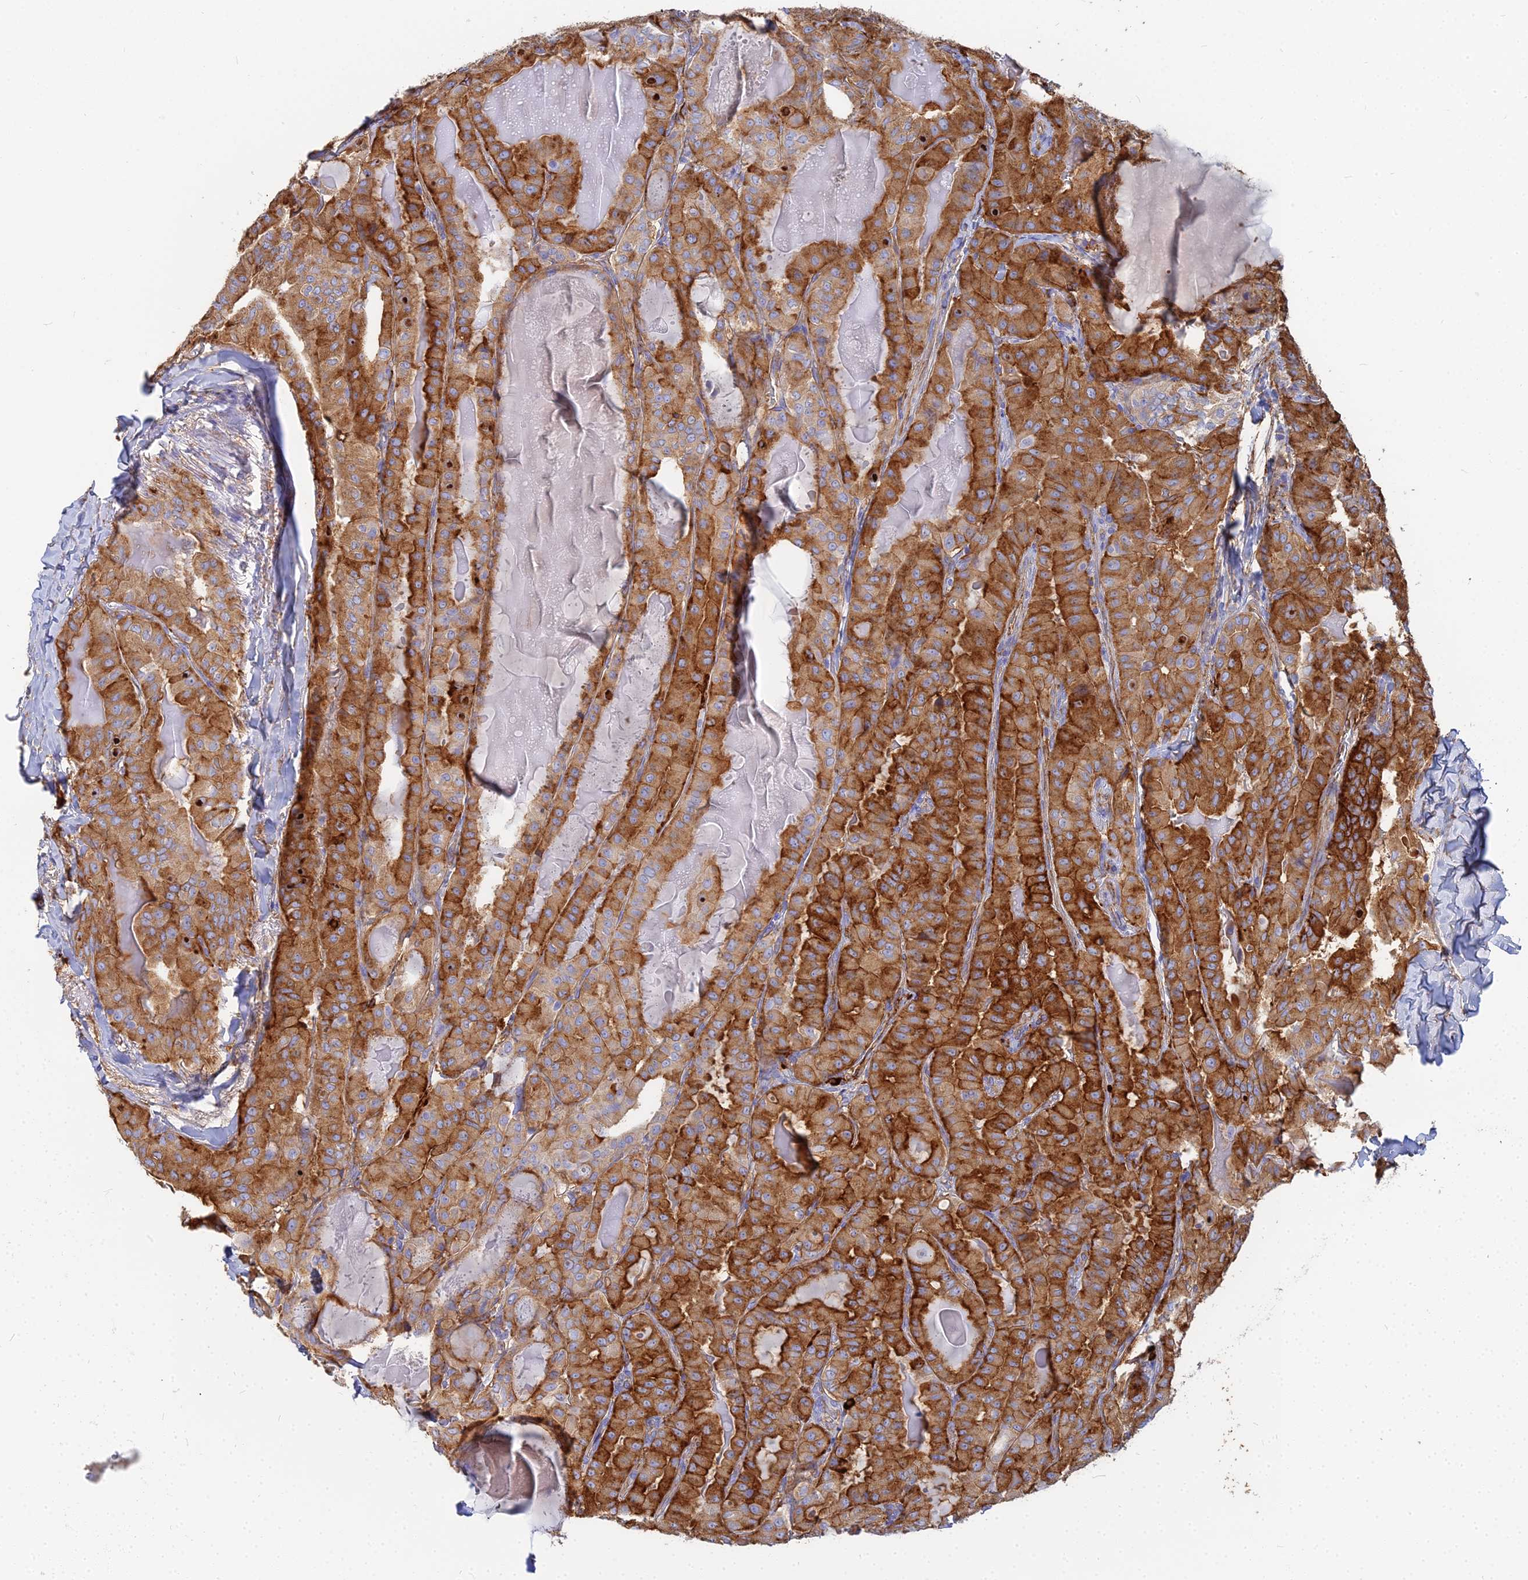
{"staining": {"intensity": "strong", "quantity": ">75%", "location": "cytoplasmic/membranous"}, "tissue": "thyroid cancer", "cell_type": "Tumor cells", "image_type": "cancer", "snomed": [{"axis": "morphology", "description": "Papillary adenocarcinoma, NOS"}, {"axis": "topography", "description": "Thyroid gland"}], "caption": "The immunohistochemical stain highlights strong cytoplasmic/membranous positivity in tumor cells of papillary adenocarcinoma (thyroid) tissue. The protein of interest is shown in brown color, while the nuclei are stained blue.", "gene": "VAT1", "patient": {"sex": "female", "age": 68}}